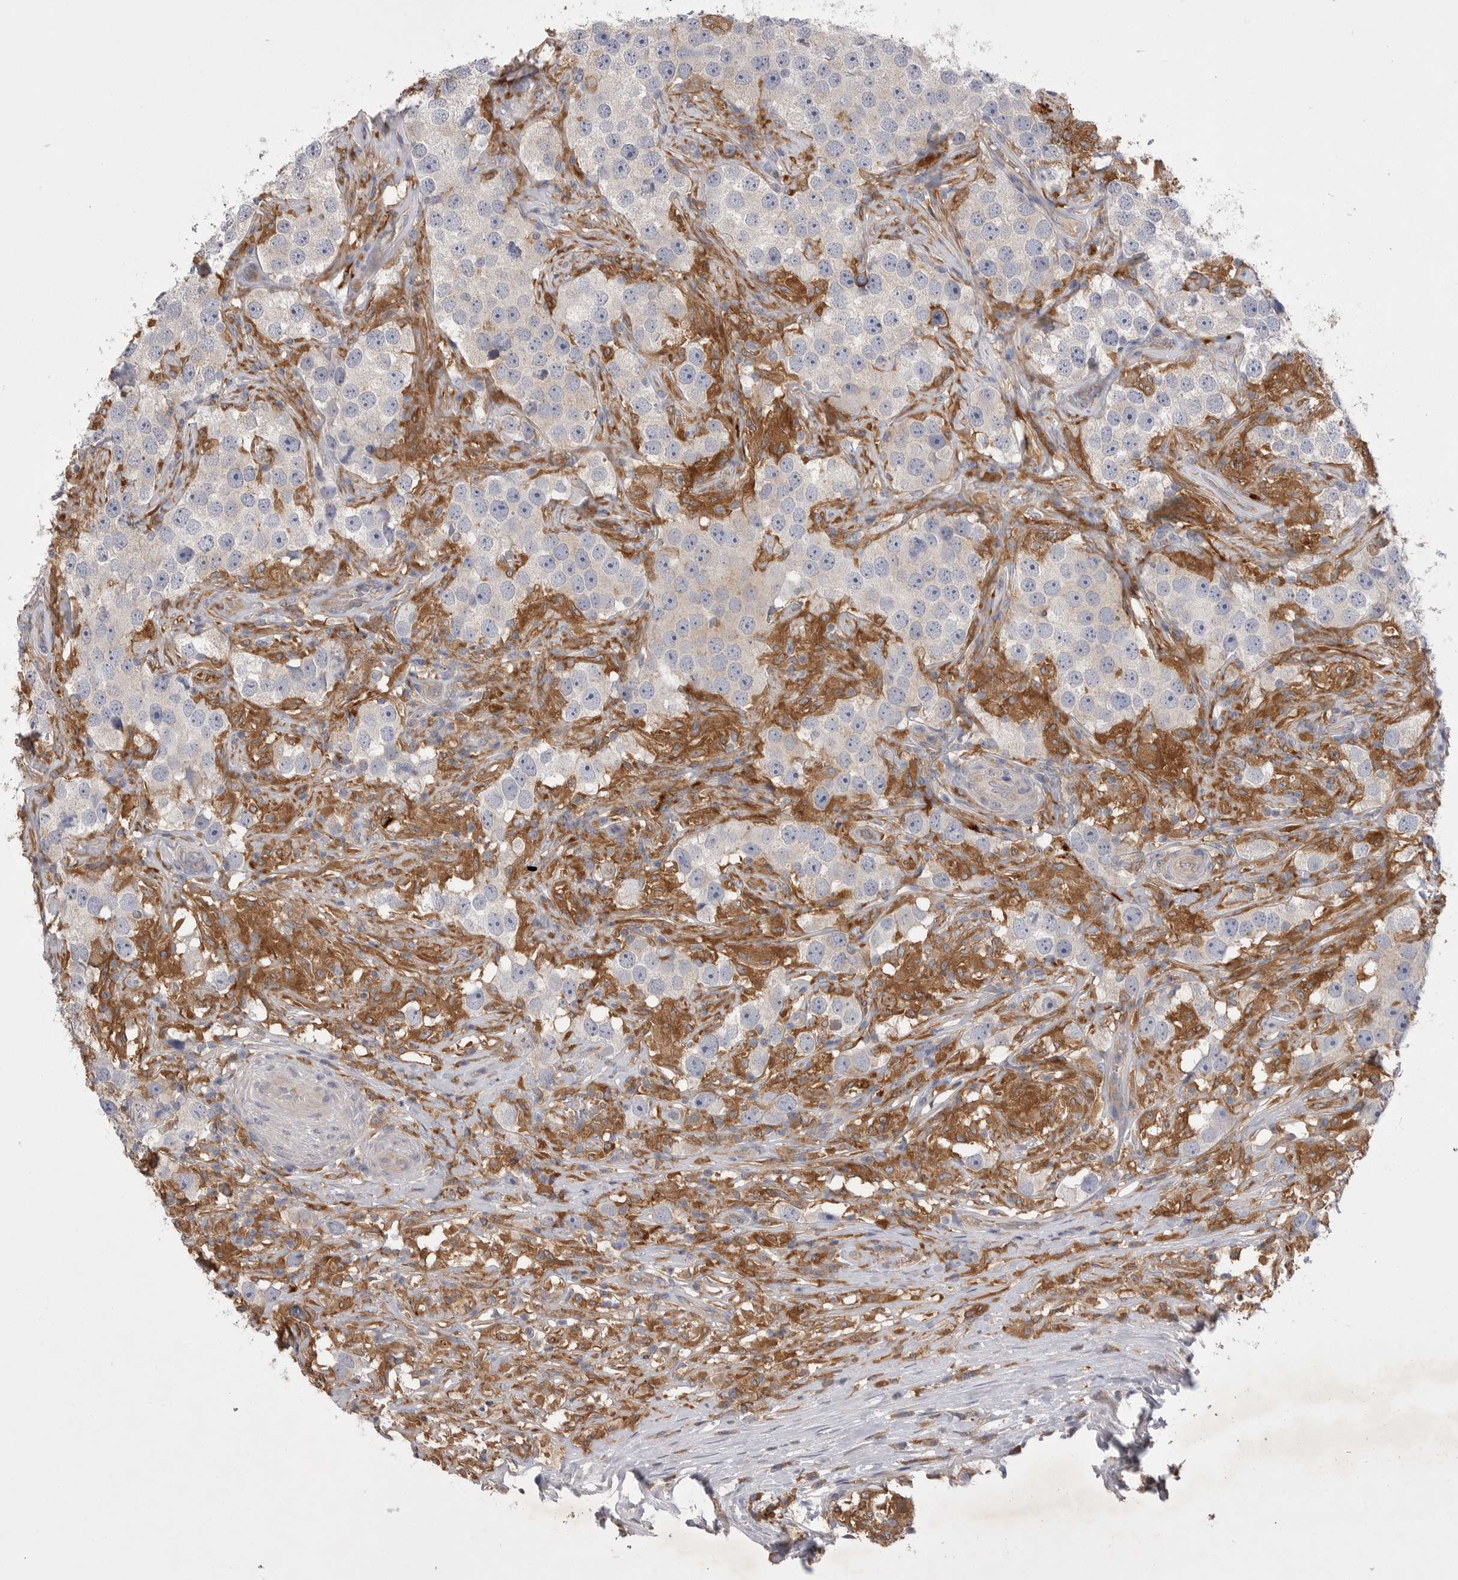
{"staining": {"intensity": "negative", "quantity": "none", "location": "none"}, "tissue": "testis cancer", "cell_type": "Tumor cells", "image_type": "cancer", "snomed": [{"axis": "morphology", "description": "Seminoma, NOS"}, {"axis": "topography", "description": "Testis"}], "caption": "This is an immunohistochemistry (IHC) micrograph of testis seminoma. There is no expression in tumor cells.", "gene": "VAC14", "patient": {"sex": "male", "age": 49}}